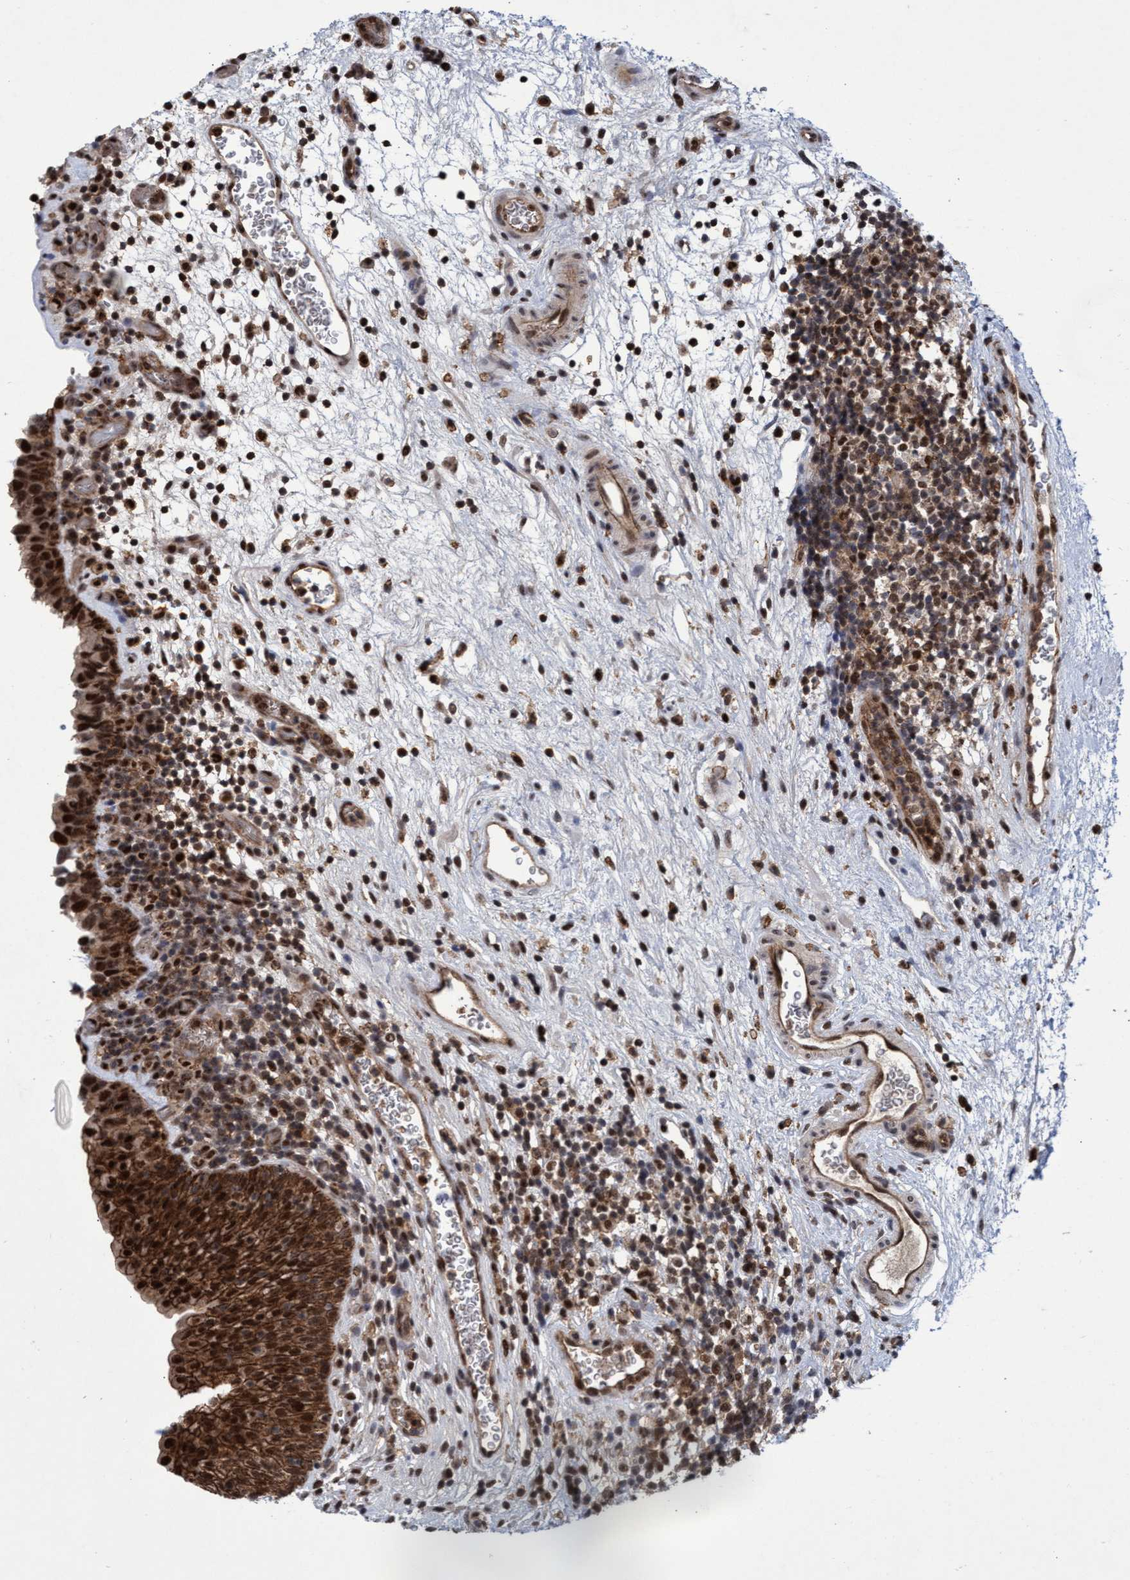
{"staining": {"intensity": "strong", "quantity": ">75%", "location": "cytoplasmic/membranous,nuclear"}, "tissue": "urinary bladder", "cell_type": "Urothelial cells", "image_type": "normal", "snomed": [{"axis": "morphology", "description": "Normal tissue, NOS"}, {"axis": "topography", "description": "Urinary bladder"}], "caption": "Immunohistochemistry (DAB (3,3'-diaminobenzidine)) staining of benign urinary bladder demonstrates strong cytoplasmic/membranous,nuclear protein positivity in approximately >75% of urothelial cells.", "gene": "GTF2F1", "patient": {"sex": "male", "age": 37}}